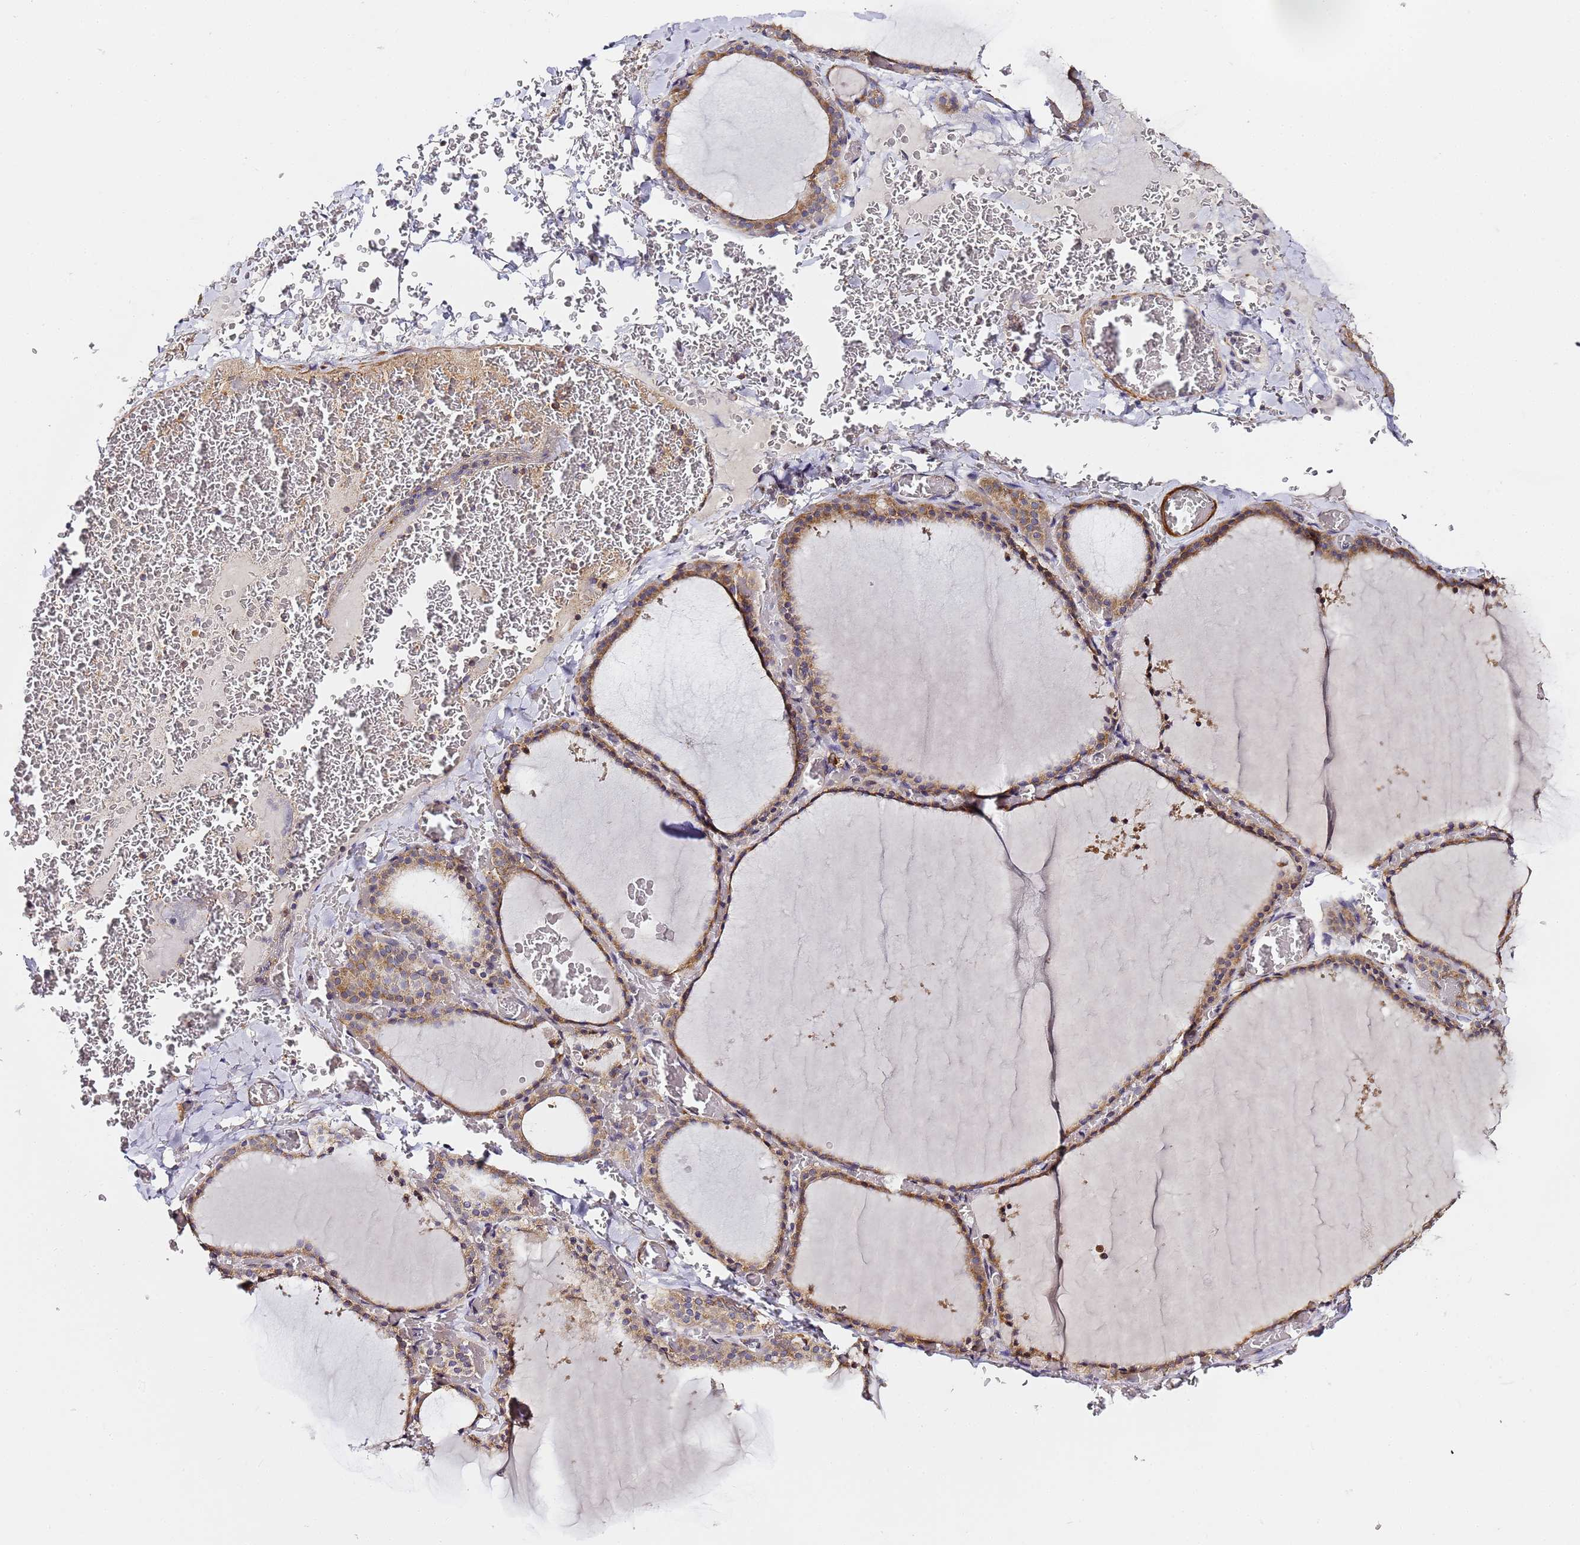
{"staining": {"intensity": "moderate", "quantity": "25%-75%", "location": "cytoplasmic/membranous"}, "tissue": "thyroid gland", "cell_type": "Glandular cells", "image_type": "normal", "snomed": [{"axis": "morphology", "description": "Normal tissue, NOS"}, {"axis": "topography", "description": "Thyroid gland"}], "caption": "Protein staining of normal thyroid gland shows moderate cytoplasmic/membranous expression in approximately 25%-75% of glandular cells.", "gene": "RPL13A", "patient": {"sex": "female", "age": 39}}